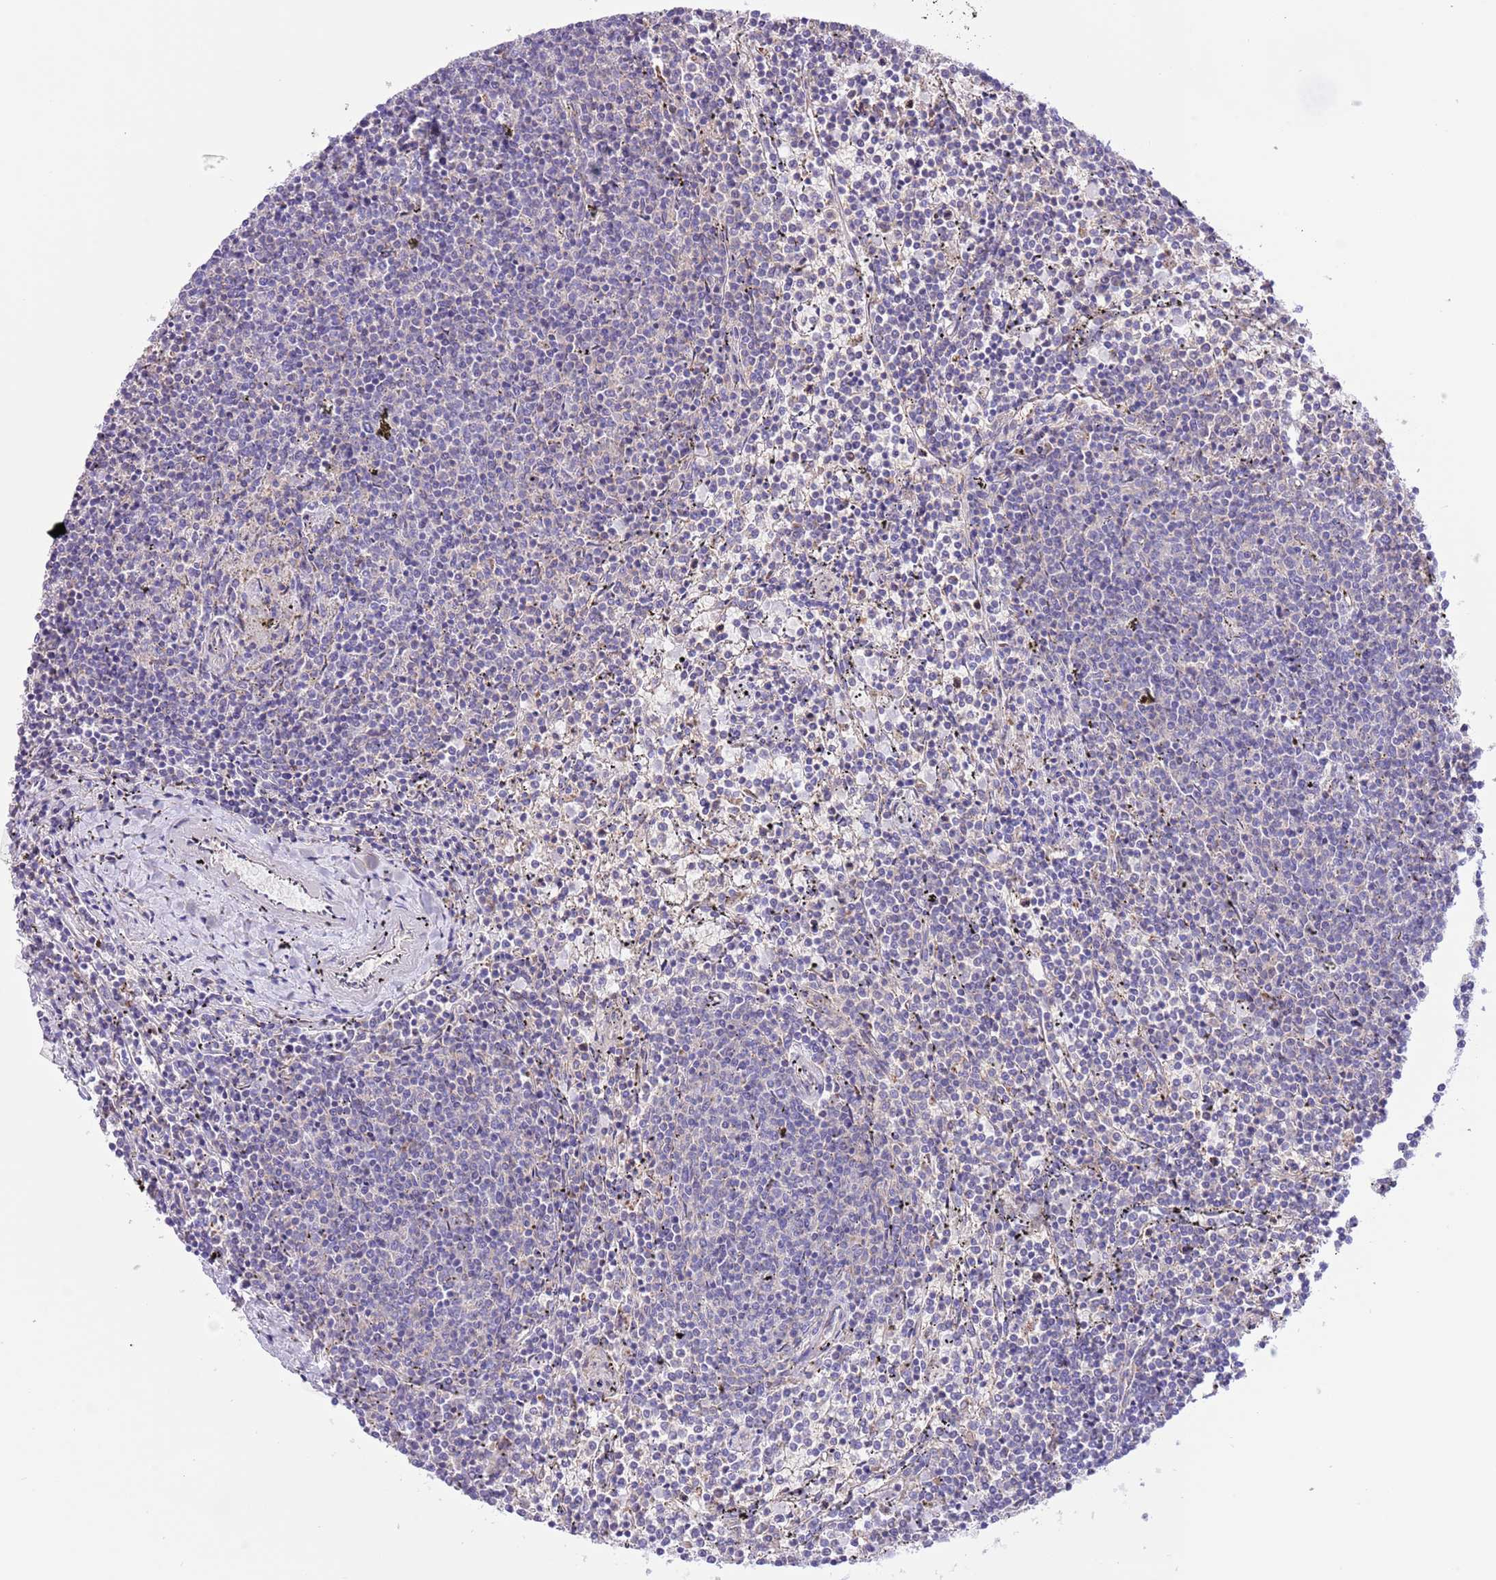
{"staining": {"intensity": "negative", "quantity": "none", "location": "none"}, "tissue": "lymphoma", "cell_type": "Tumor cells", "image_type": "cancer", "snomed": [{"axis": "morphology", "description": "Malignant lymphoma, non-Hodgkin's type, Low grade"}, {"axis": "topography", "description": "Spleen"}], "caption": "The IHC histopathology image has no significant staining in tumor cells of low-grade malignant lymphoma, non-Hodgkin's type tissue.", "gene": "SS18L2", "patient": {"sex": "female", "age": 50}}